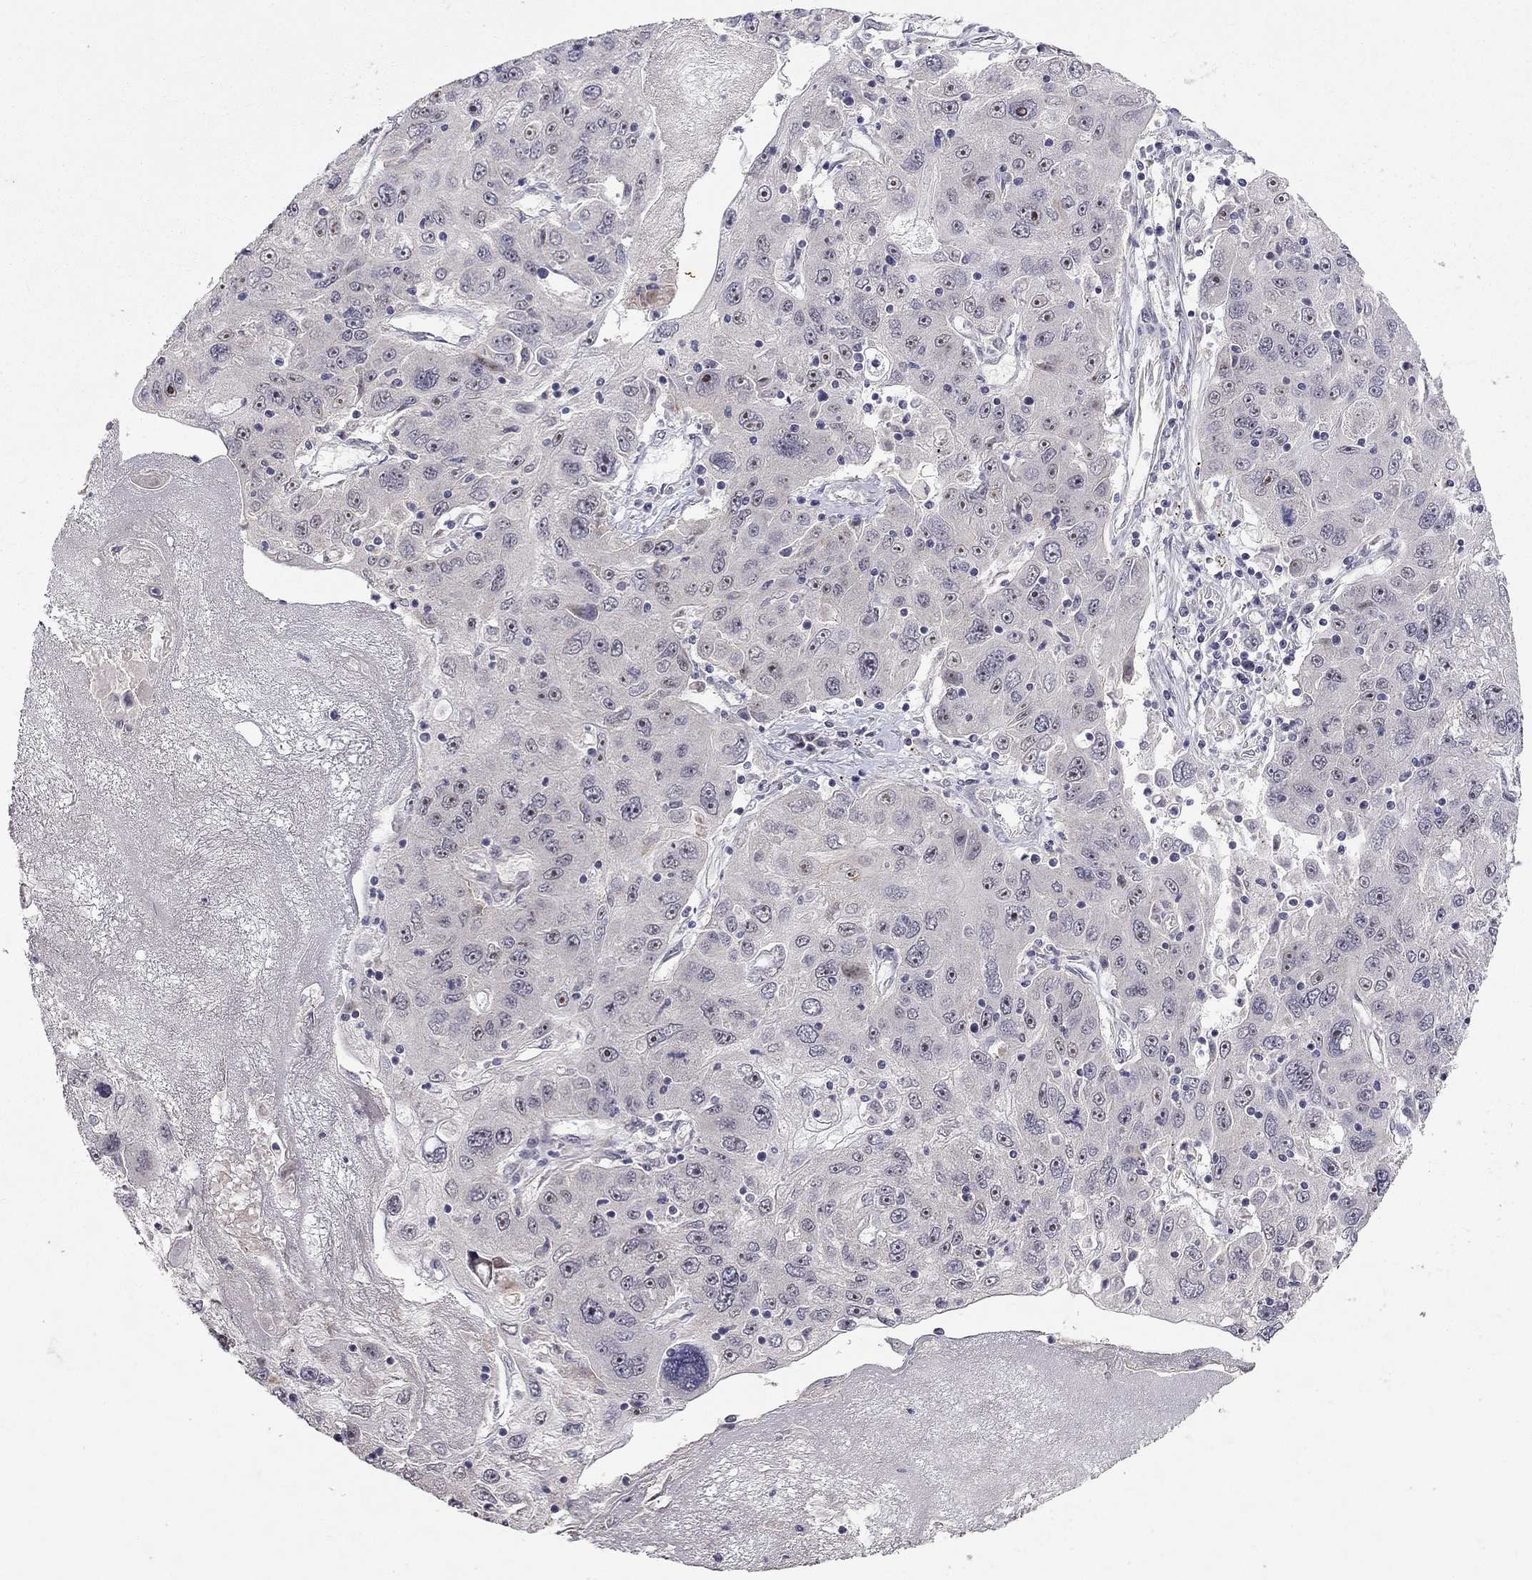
{"staining": {"intensity": "negative", "quantity": "none", "location": "none"}, "tissue": "stomach cancer", "cell_type": "Tumor cells", "image_type": "cancer", "snomed": [{"axis": "morphology", "description": "Adenocarcinoma, NOS"}, {"axis": "topography", "description": "Stomach"}], "caption": "High power microscopy image of an IHC micrograph of stomach adenocarcinoma, revealing no significant positivity in tumor cells.", "gene": "STXBP6", "patient": {"sex": "male", "age": 56}}